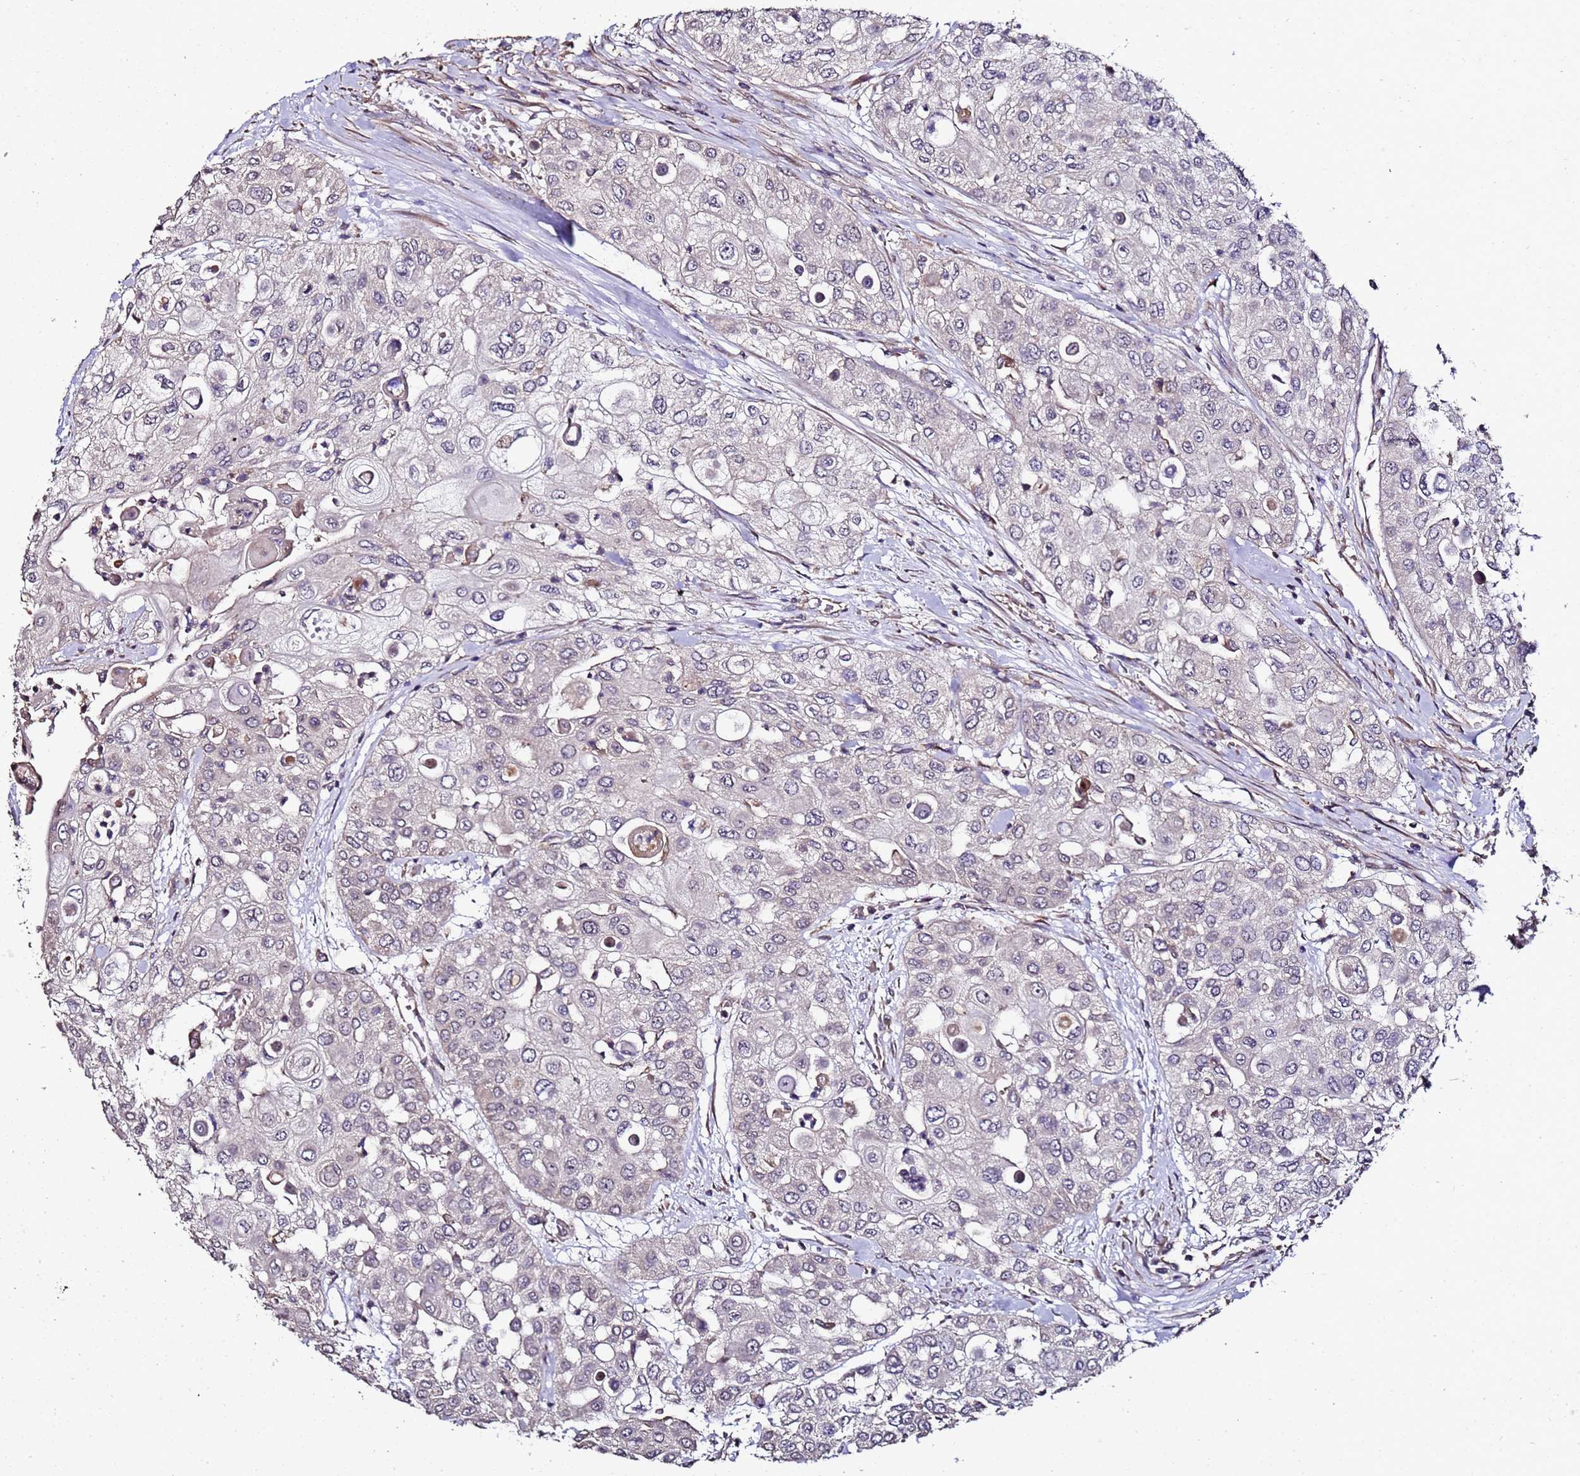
{"staining": {"intensity": "negative", "quantity": "none", "location": "none"}, "tissue": "urothelial cancer", "cell_type": "Tumor cells", "image_type": "cancer", "snomed": [{"axis": "morphology", "description": "Urothelial carcinoma, High grade"}, {"axis": "topography", "description": "Urinary bladder"}], "caption": "Immunohistochemistry (IHC) photomicrograph of urothelial carcinoma (high-grade) stained for a protein (brown), which reveals no expression in tumor cells.", "gene": "PRODH", "patient": {"sex": "female", "age": 79}}